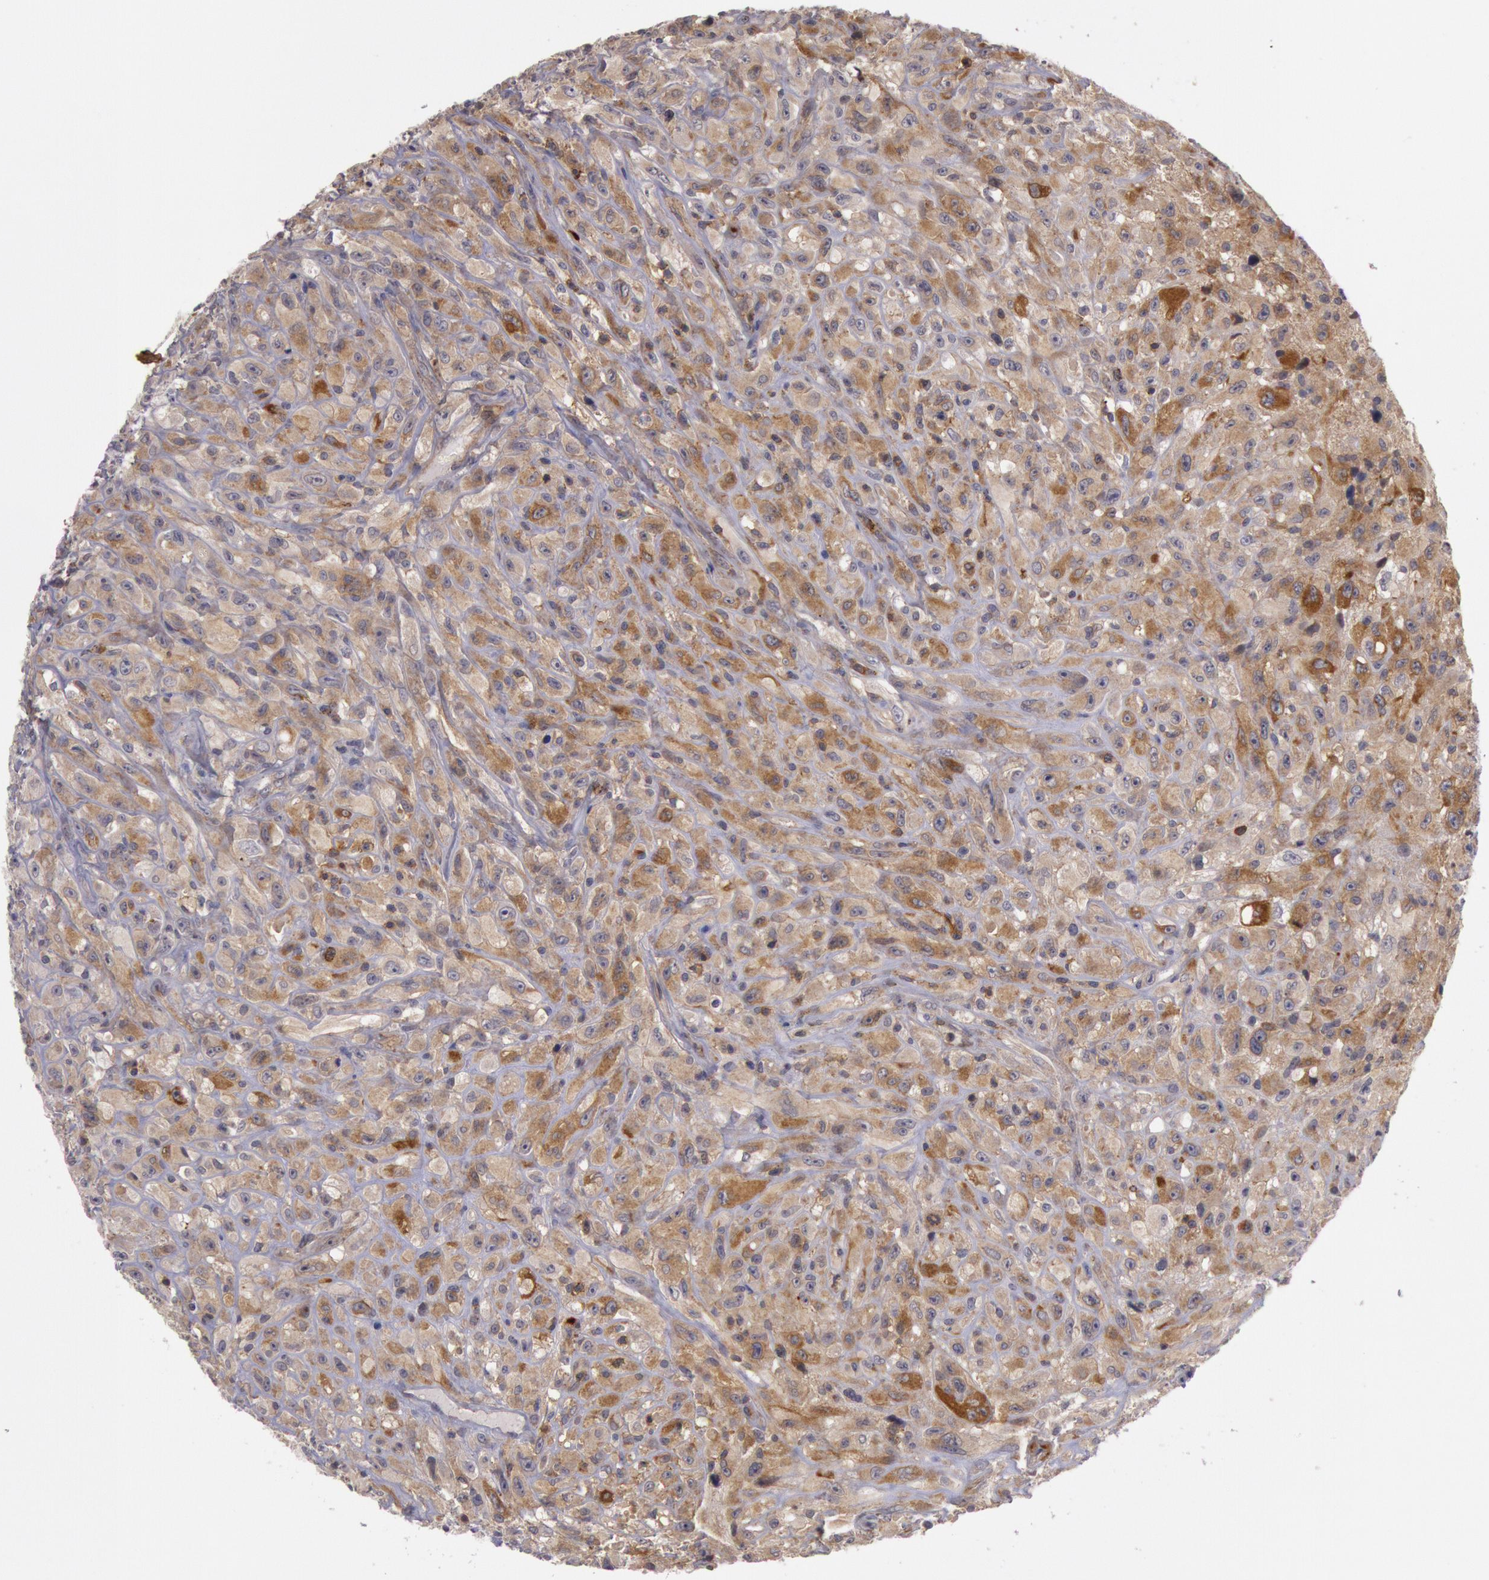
{"staining": {"intensity": "moderate", "quantity": ">75%", "location": "cytoplasmic/membranous"}, "tissue": "glioma", "cell_type": "Tumor cells", "image_type": "cancer", "snomed": [{"axis": "morphology", "description": "Glioma, malignant, High grade"}, {"axis": "topography", "description": "Brain"}], "caption": "Immunohistochemical staining of human glioma demonstrates moderate cytoplasmic/membranous protein expression in approximately >75% of tumor cells. The protein is shown in brown color, while the nuclei are stained blue.", "gene": "TRIB2", "patient": {"sex": "male", "age": 48}}